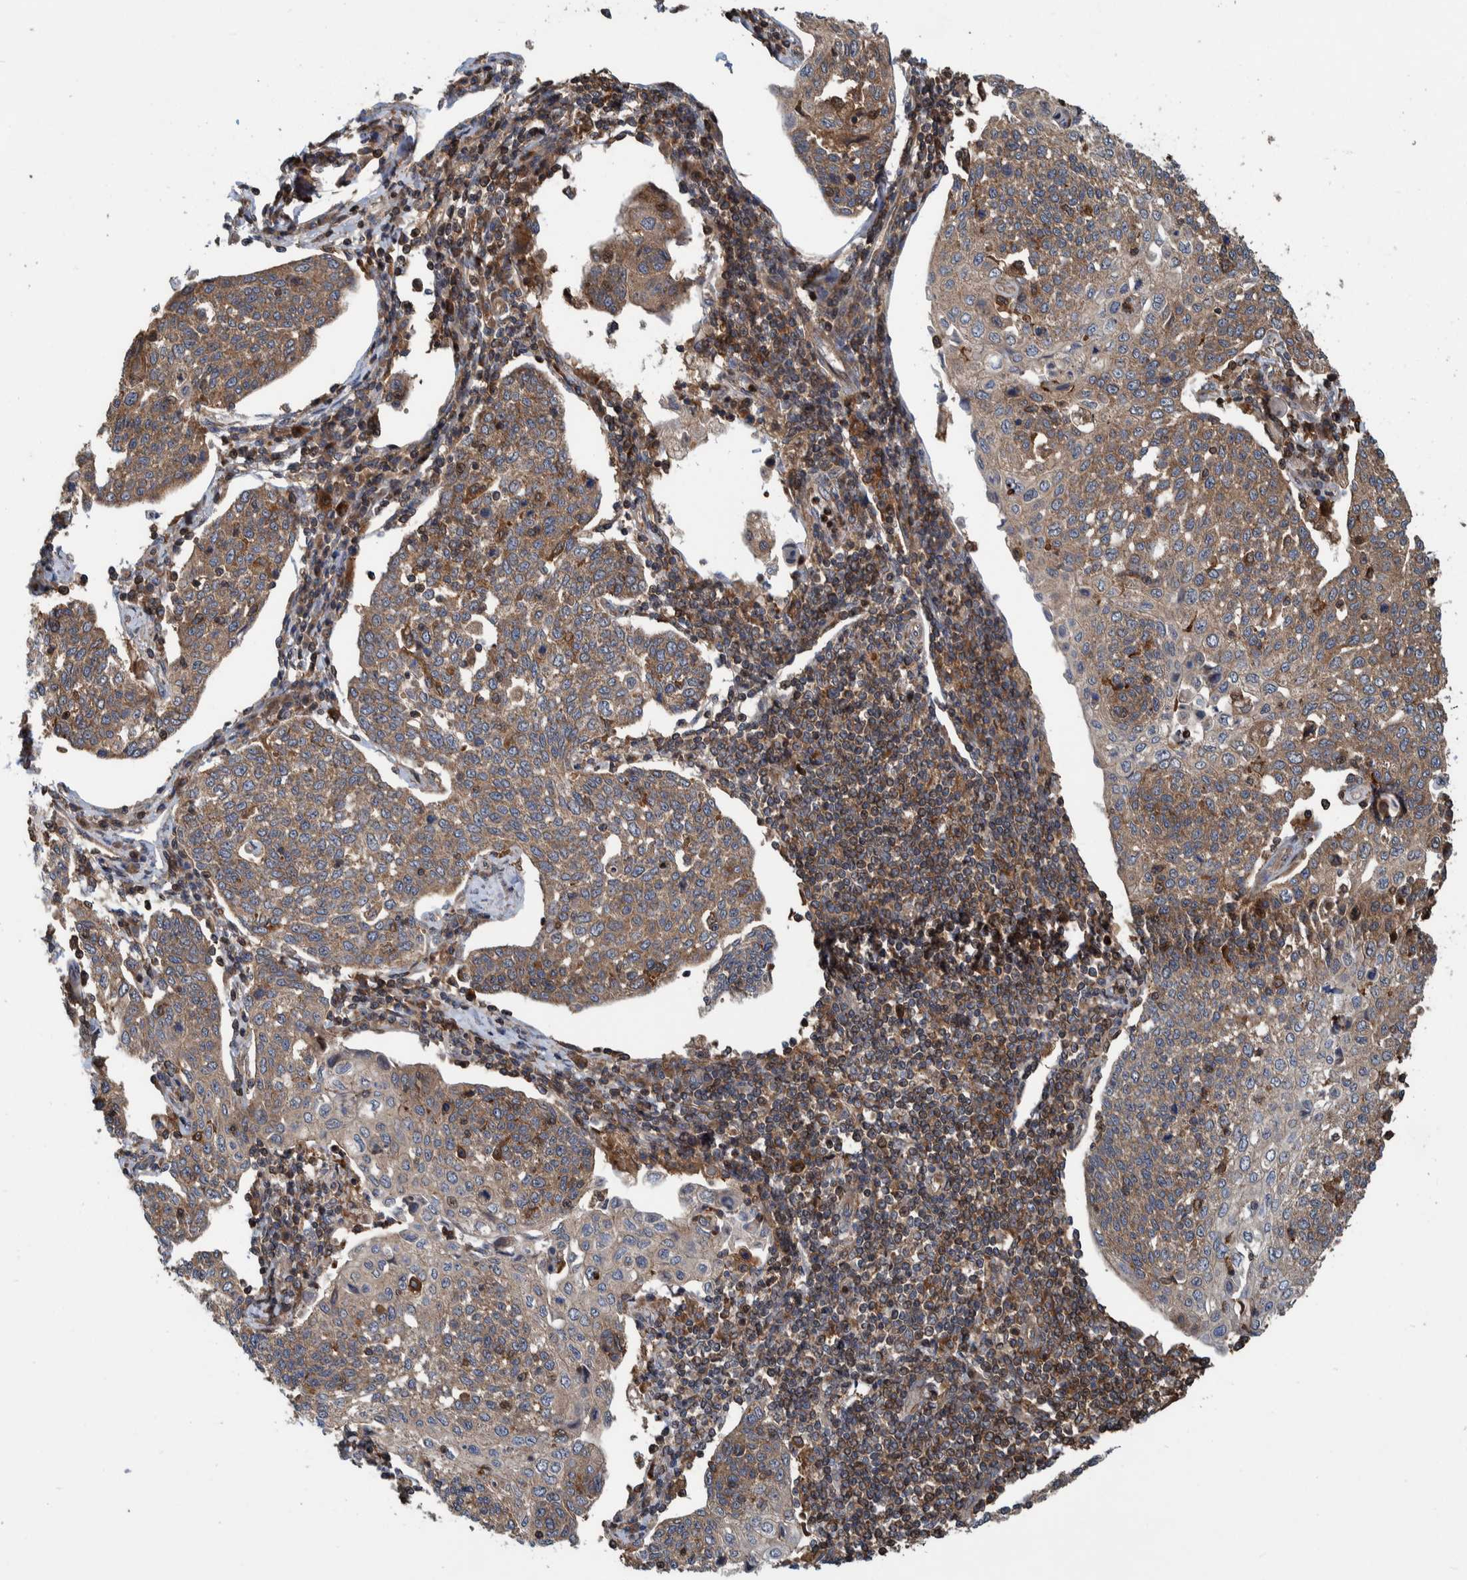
{"staining": {"intensity": "moderate", "quantity": "25%-75%", "location": "cytoplasmic/membranous"}, "tissue": "cervical cancer", "cell_type": "Tumor cells", "image_type": "cancer", "snomed": [{"axis": "morphology", "description": "Squamous cell carcinoma, NOS"}, {"axis": "topography", "description": "Cervix"}], "caption": "A brown stain highlights moderate cytoplasmic/membranous positivity of a protein in squamous cell carcinoma (cervical) tumor cells. (Brightfield microscopy of DAB IHC at high magnification).", "gene": "CCDC57", "patient": {"sex": "female", "age": 34}}